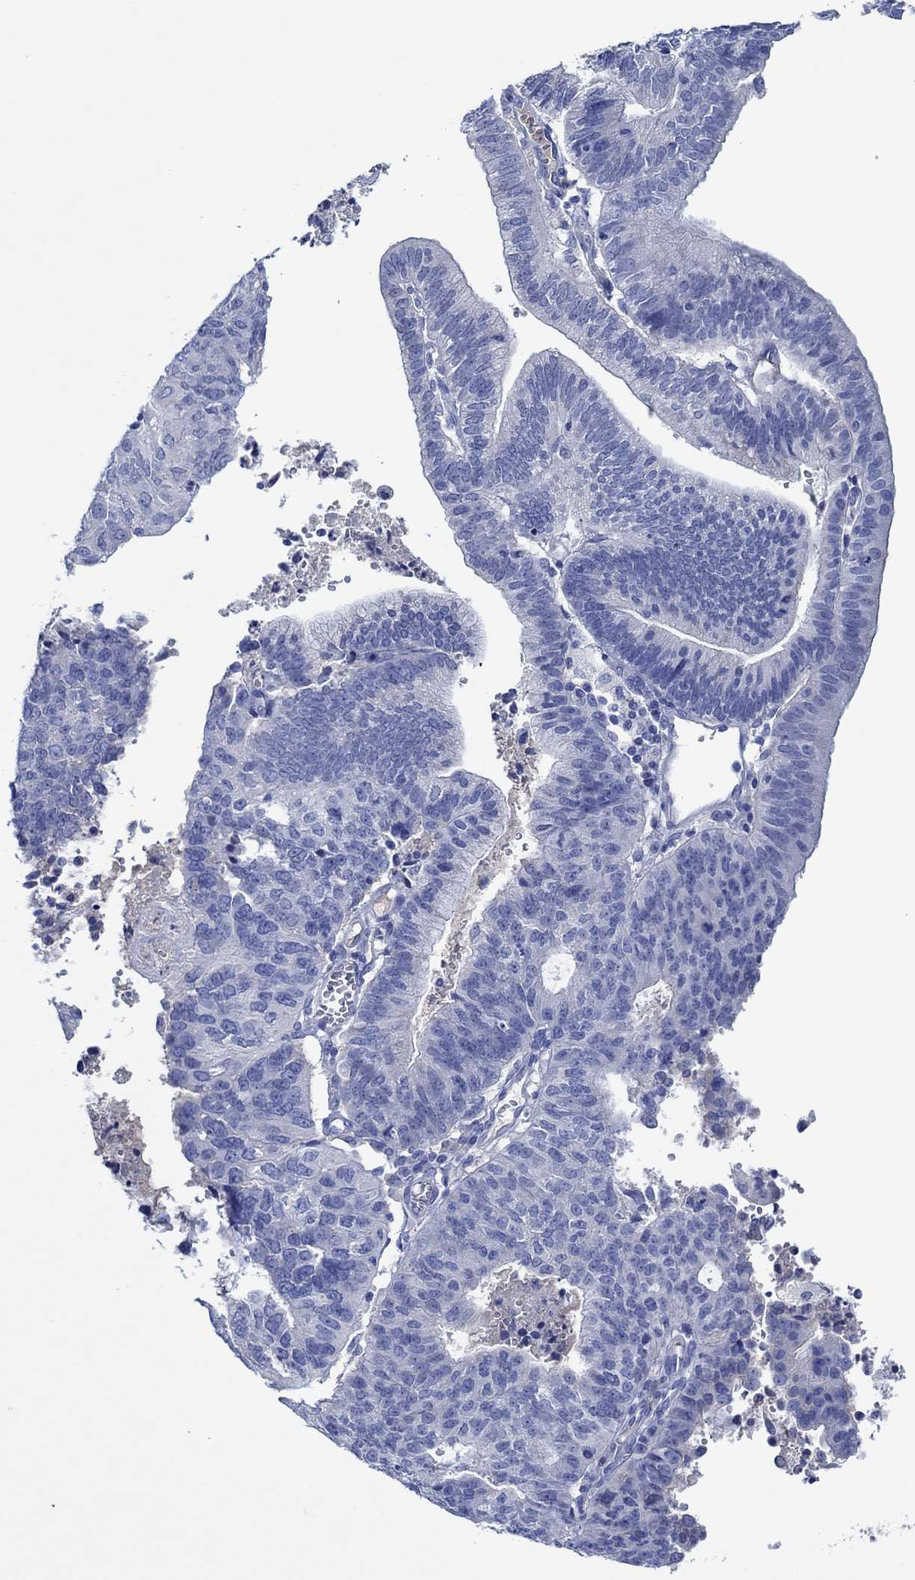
{"staining": {"intensity": "negative", "quantity": "none", "location": "none"}, "tissue": "endometrial cancer", "cell_type": "Tumor cells", "image_type": "cancer", "snomed": [{"axis": "morphology", "description": "Adenocarcinoma, NOS"}, {"axis": "topography", "description": "Endometrium"}], "caption": "A micrograph of human endometrial cancer is negative for staining in tumor cells.", "gene": "CPNE6", "patient": {"sex": "female", "age": 82}}